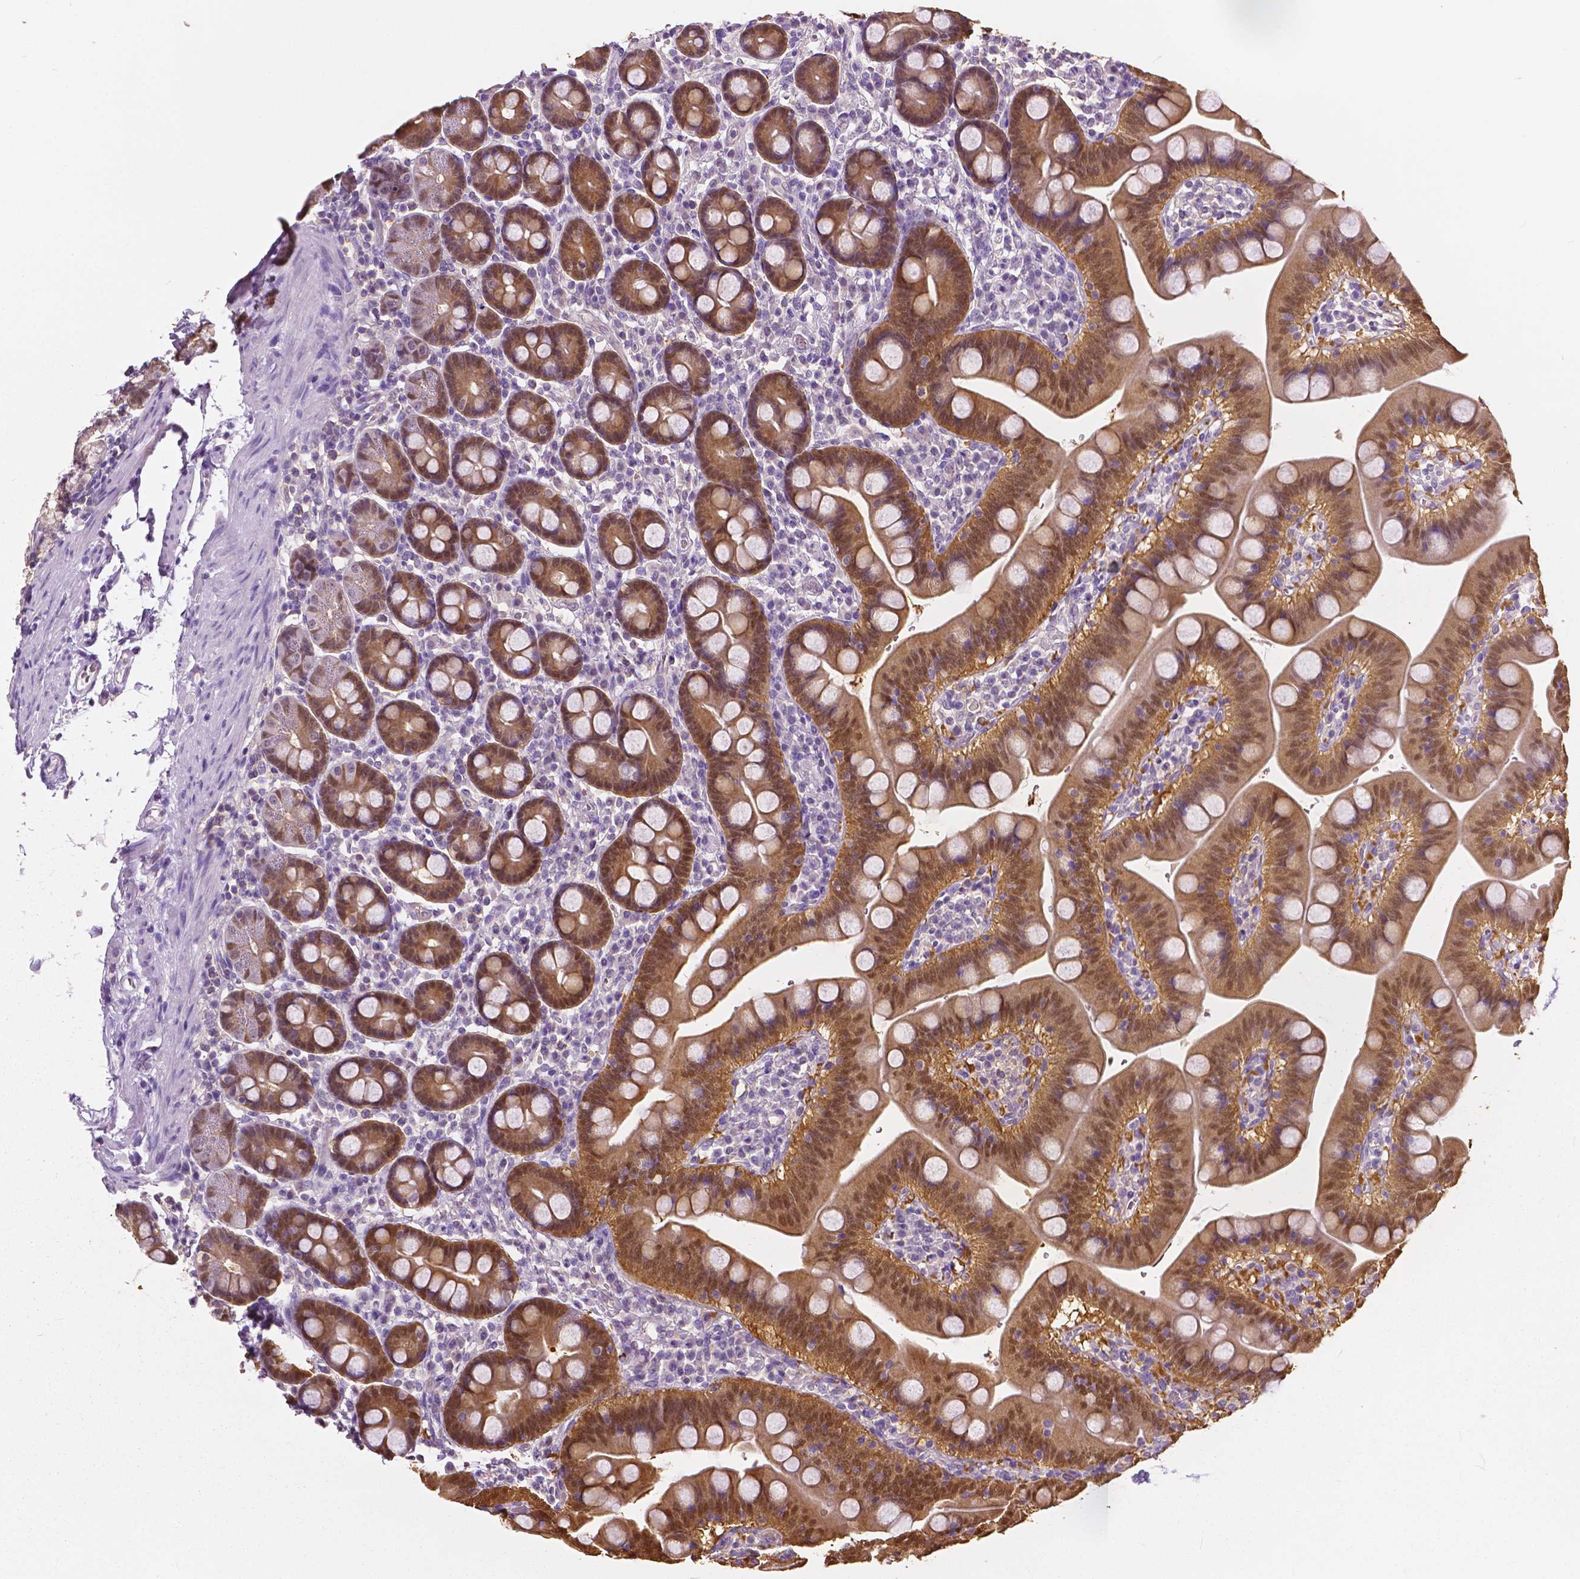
{"staining": {"intensity": "moderate", "quantity": ">75%", "location": "cytoplasmic/membranous,nuclear"}, "tissue": "duodenum", "cell_type": "Glandular cells", "image_type": "normal", "snomed": [{"axis": "morphology", "description": "Normal tissue, NOS"}, {"axis": "topography", "description": "Pancreas"}, {"axis": "topography", "description": "Duodenum"}], "caption": "Immunohistochemistry (IHC) histopathology image of benign duodenum stained for a protein (brown), which demonstrates medium levels of moderate cytoplasmic/membranous,nuclear expression in approximately >75% of glandular cells.", "gene": "TKFC", "patient": {"sex": "male", "age": 59}}